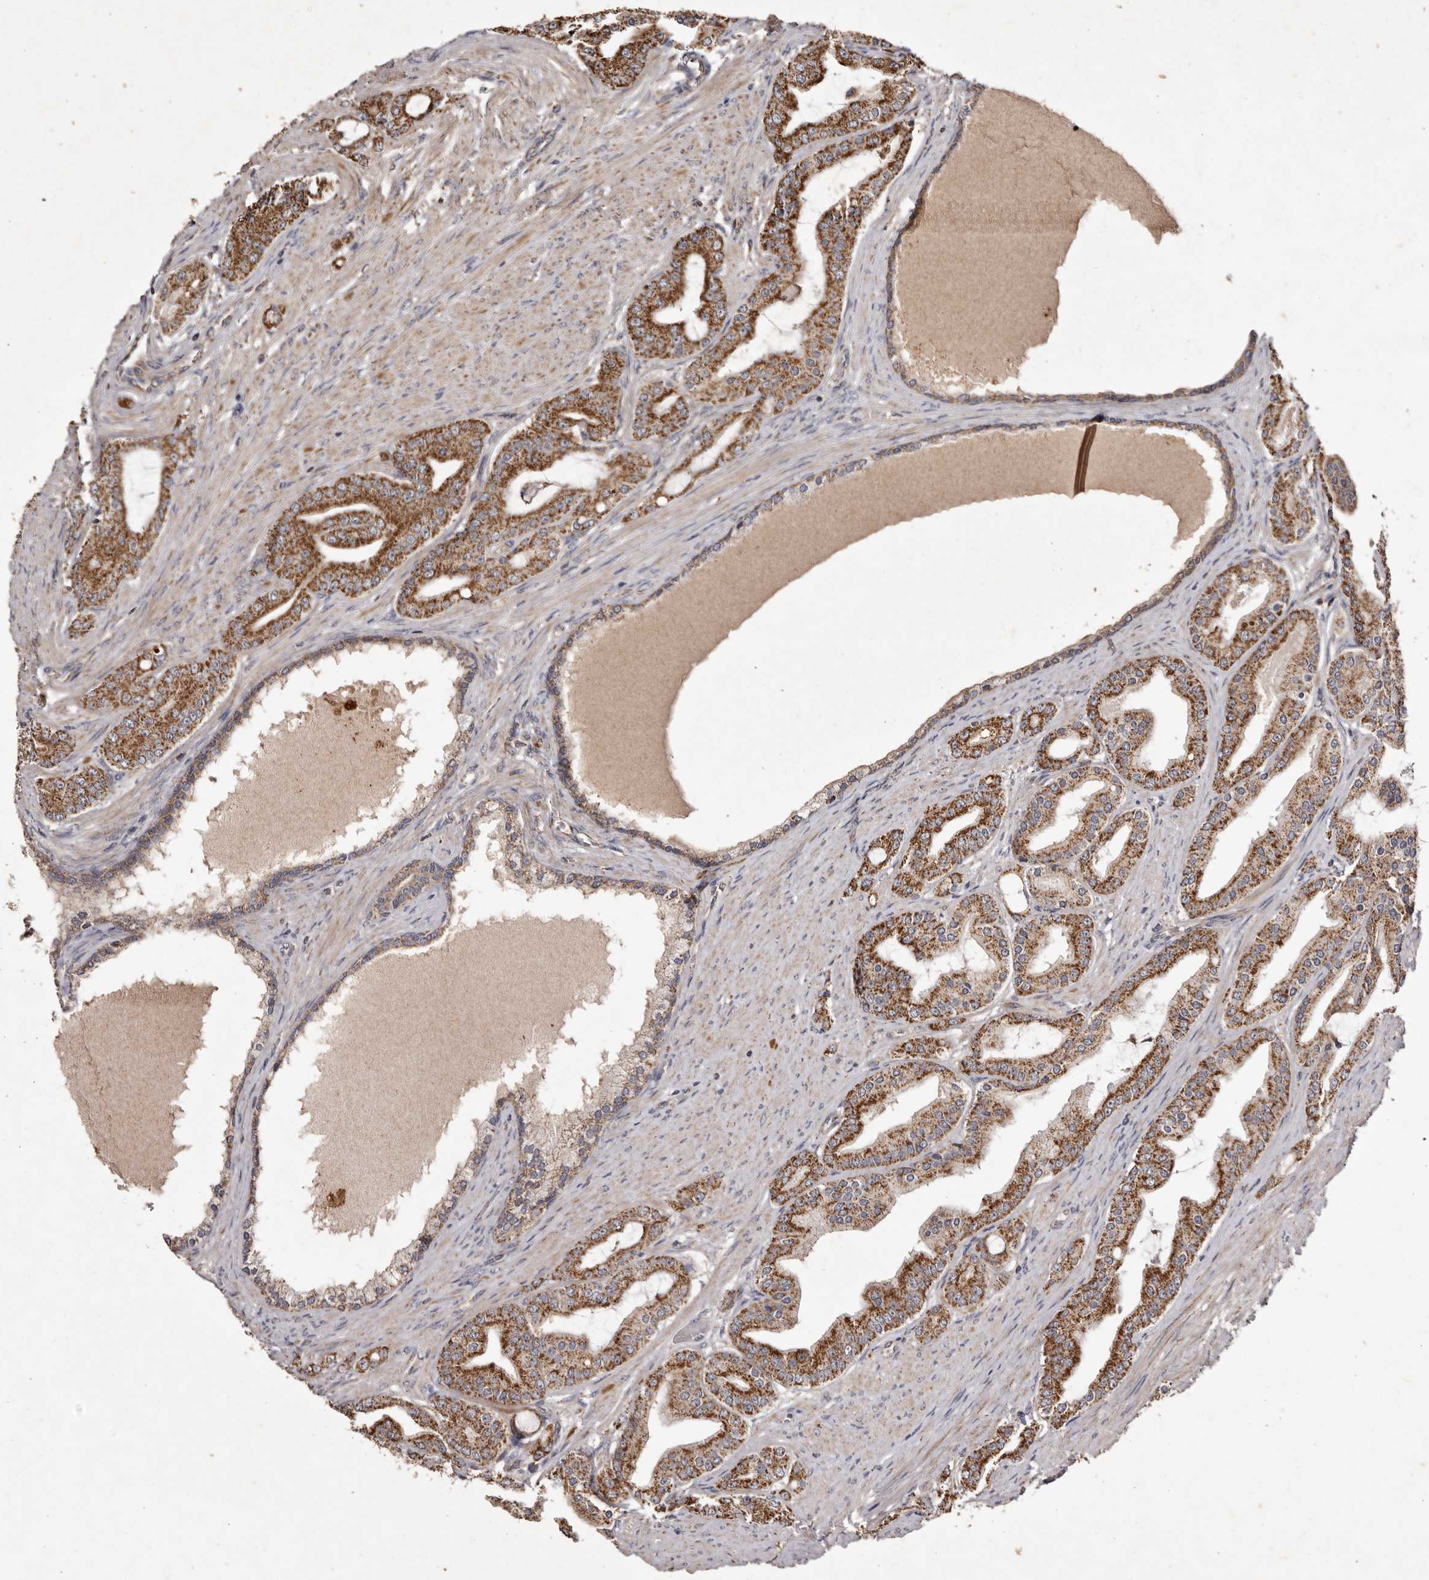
{"staining": {"intensity": "strong", "quantity": ">75%", "location": "cytoplasmic/membranous"}, "tissue": "prostate cancer", "cell_type": "Tumor cells", "image_type": "cancer", "snomed": [{"axis": "morphology", "description": "Adenocarcinoma, High grade"}, {"axis": "topography", "description": "Prostate"}], "caption": "Approximately >75% of tumor cells in human prostate adenocarcinoma (high-grade) display strong cytoplasmic/membranous protein staining as visualized by brown immunohistochemical staining.", "gene": "CPLANE2", "patient": {"sex": "male", "age": 60}}